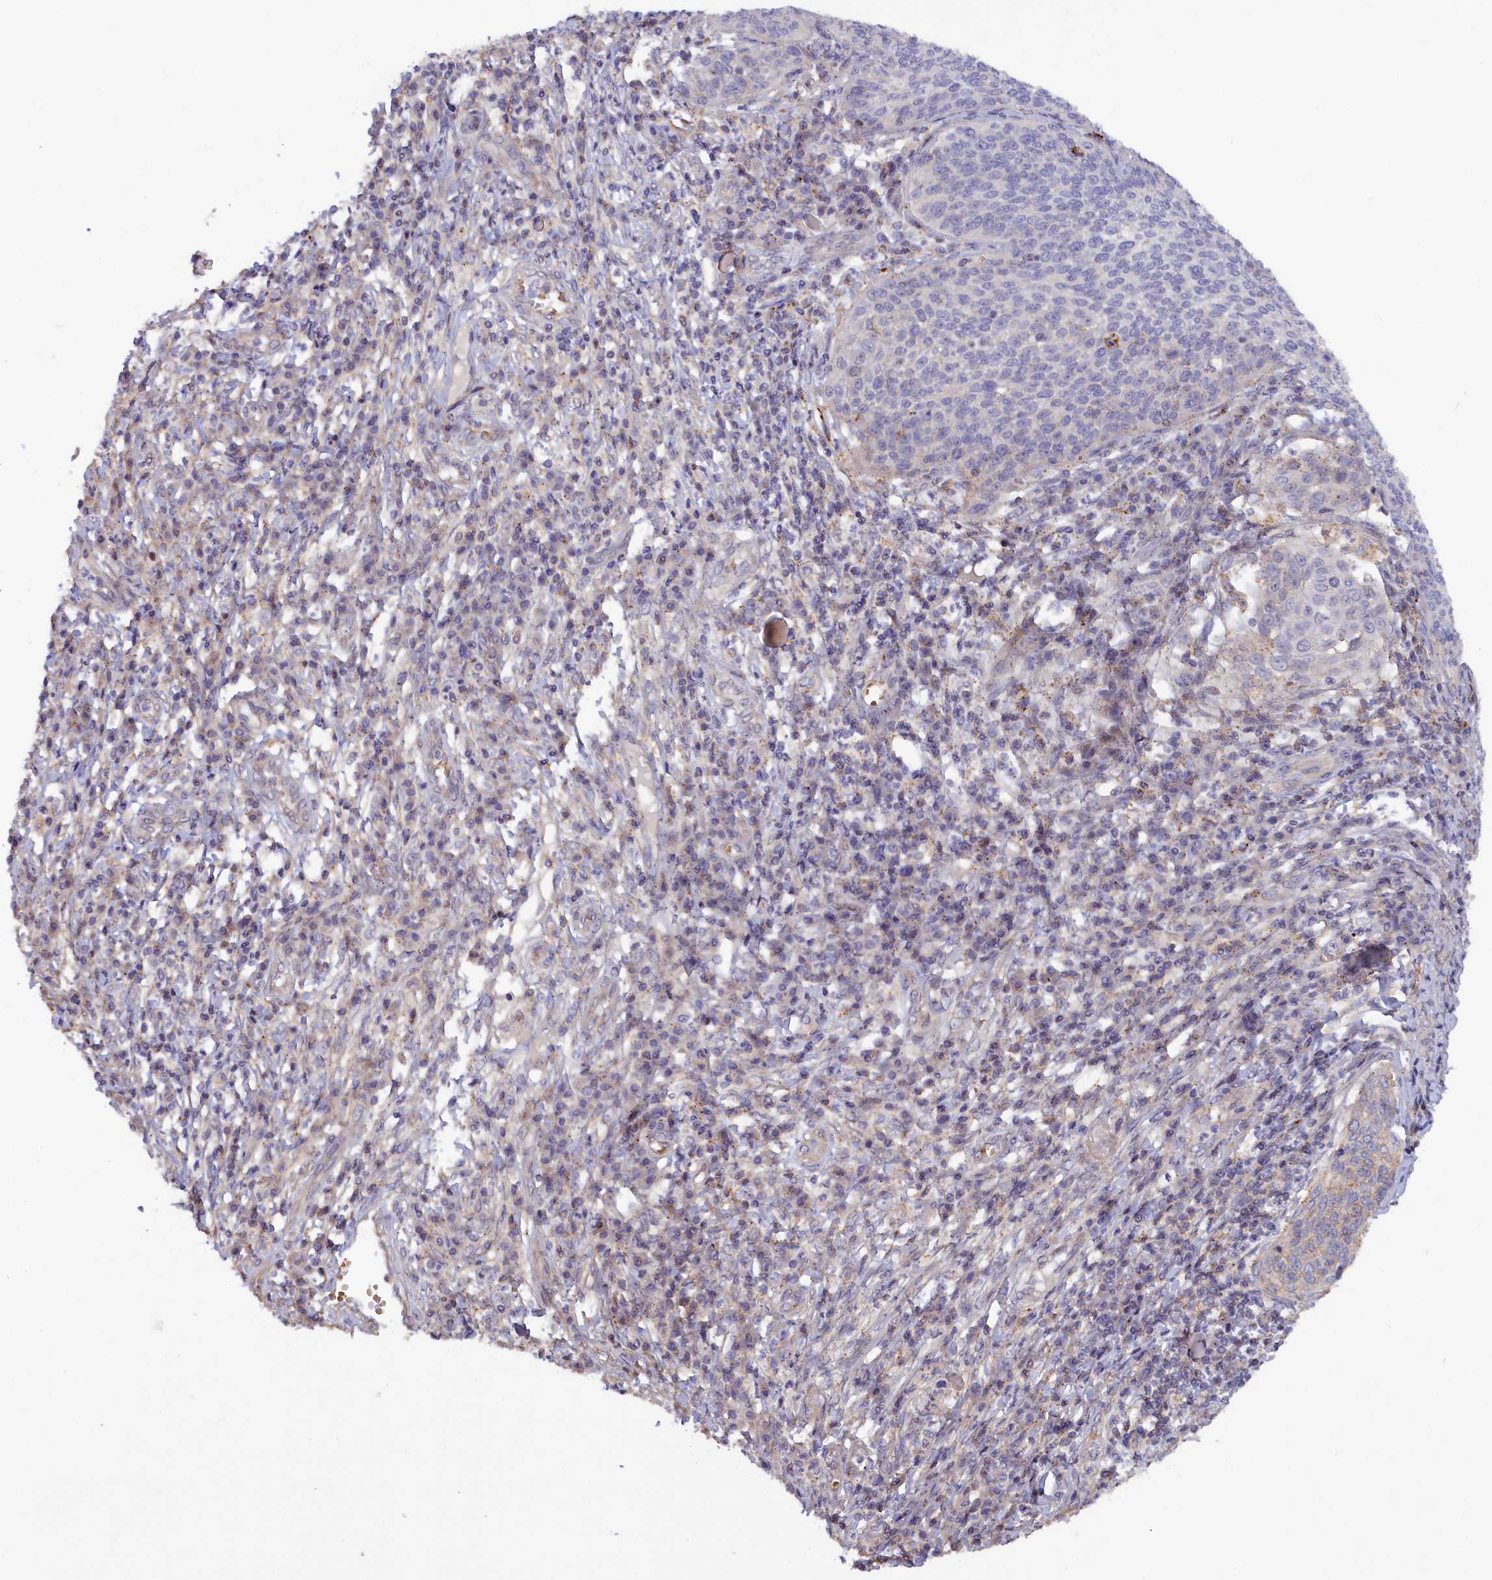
{"staining": {"intensity": "negative", "quantity": "none", "location": "none"}, "tissue": "cervical cancer", "cell_type": "Tumor cells", "image_type": "cancer", "snomed": [{"axis": "morphology", "description": "Squamous cell carcinoma, NOS"}, {"axis": "topography", "description": "Cervix"}], "caption": "A high-resolution micrograph shows immunohistochemistry (IHC) staining of cervical cancer (squamous cell carcinoma), which shows no significant positivity in tumor cells. (DAB IHC visualized using brightfield microscopy, high magnification).", "gene": "HYKK", "patient": {"sex": "female", "age": 34}}